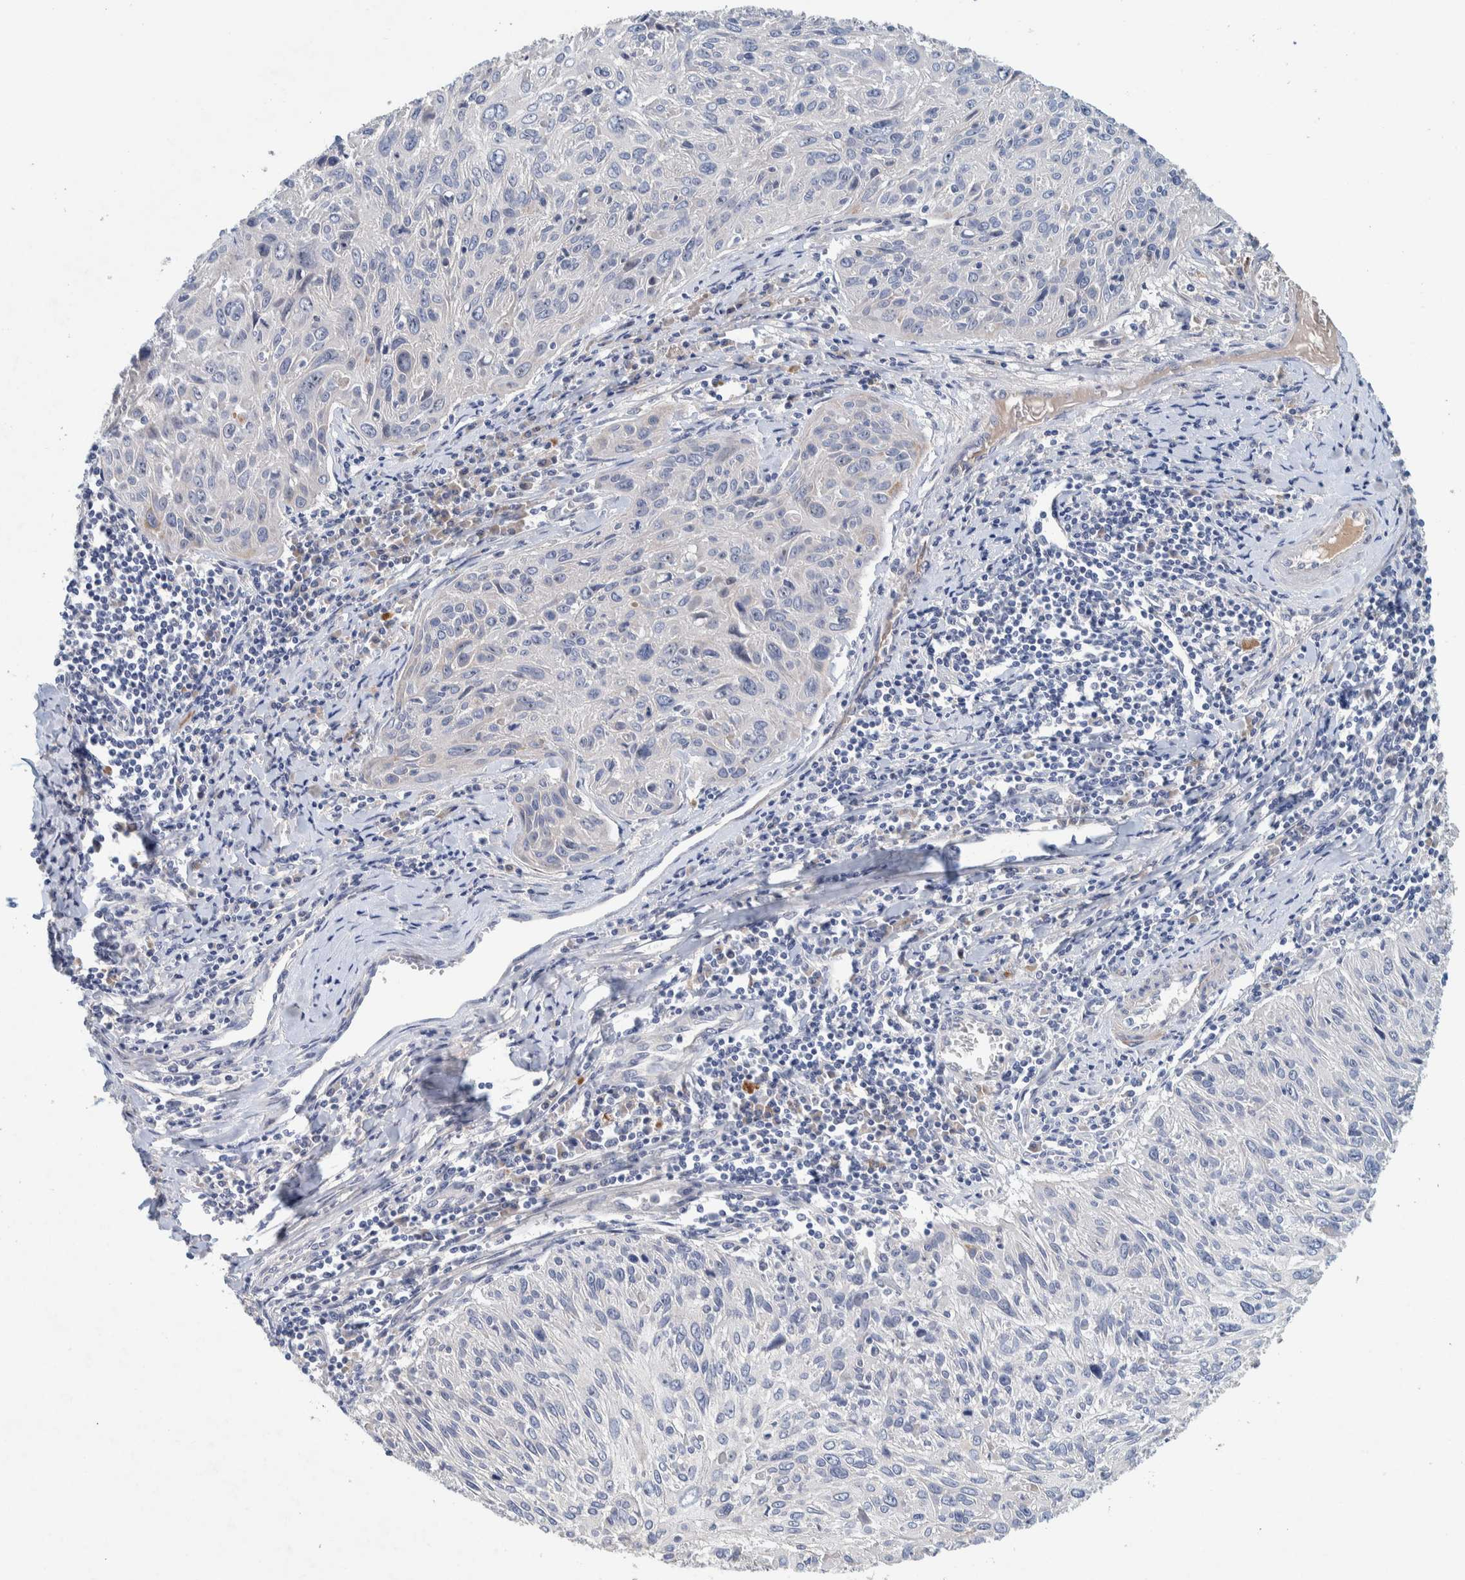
{"staining": {"intensity": "negative", "quantity": "none", "location": "none"}, "tissue": "cervical cancer", "cell_type": "Tumor cells", "image_type": "cancer", "snomed": [{"axis": "morphology", "description": "Squamous cell carcinoma, NOS"}, {"axis": "topography", "description": "Cervix"}], "caption": "Immunohistochemistry image of cervical squamous cell carcinoma stained for a protein (brown), which shows no expression in tumor cells.", "gene": "NOL11", "patient": {"sex": "female", "age": 51}}